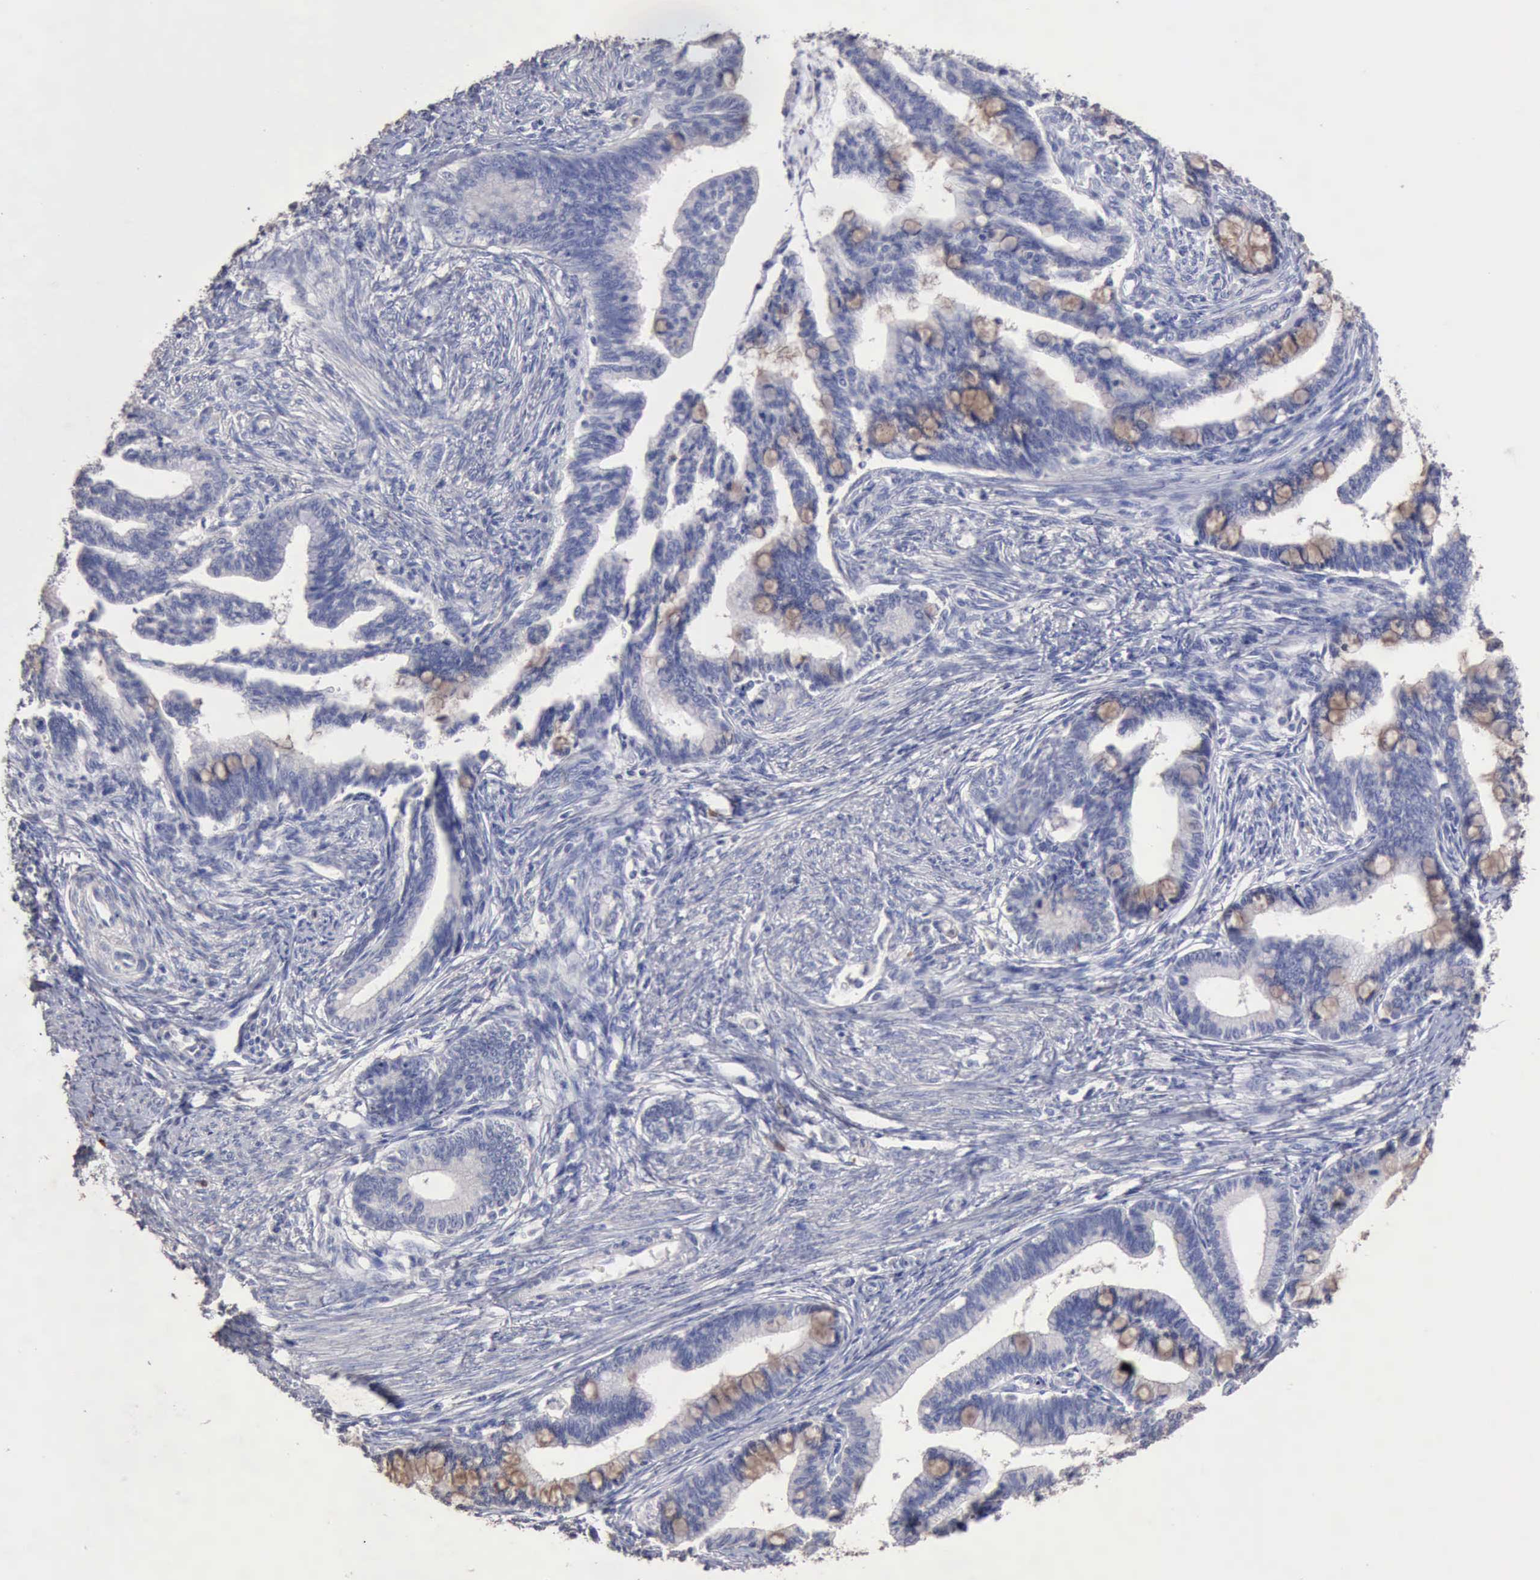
{"staining": {"intensity": "weak", "quantity": "<25%", "location": "cytoplasmic/membranous"}, "tissue": "cervical cancer", "cell_type": "Tumor cells", "image_type": "cancer", "snomed": [{"axis": "morphology", "description": "Adenocarcinoma, NOS"}, {"axis": "topography", "description": "Cervix"}], "caption": "A high-resolution micrograph shows immunohistochemistry (IHC) staining of cervical cancer (adenocarcinoma), which reveals no significant positivity in tumor cells. Brightfield microscopy of immunohistochemistry stained with DAB (brown) and hematoxylin (blue), captured at high magnification.", "gene": "KRT6B", "patient": {"sex": "female", "age": 36}}